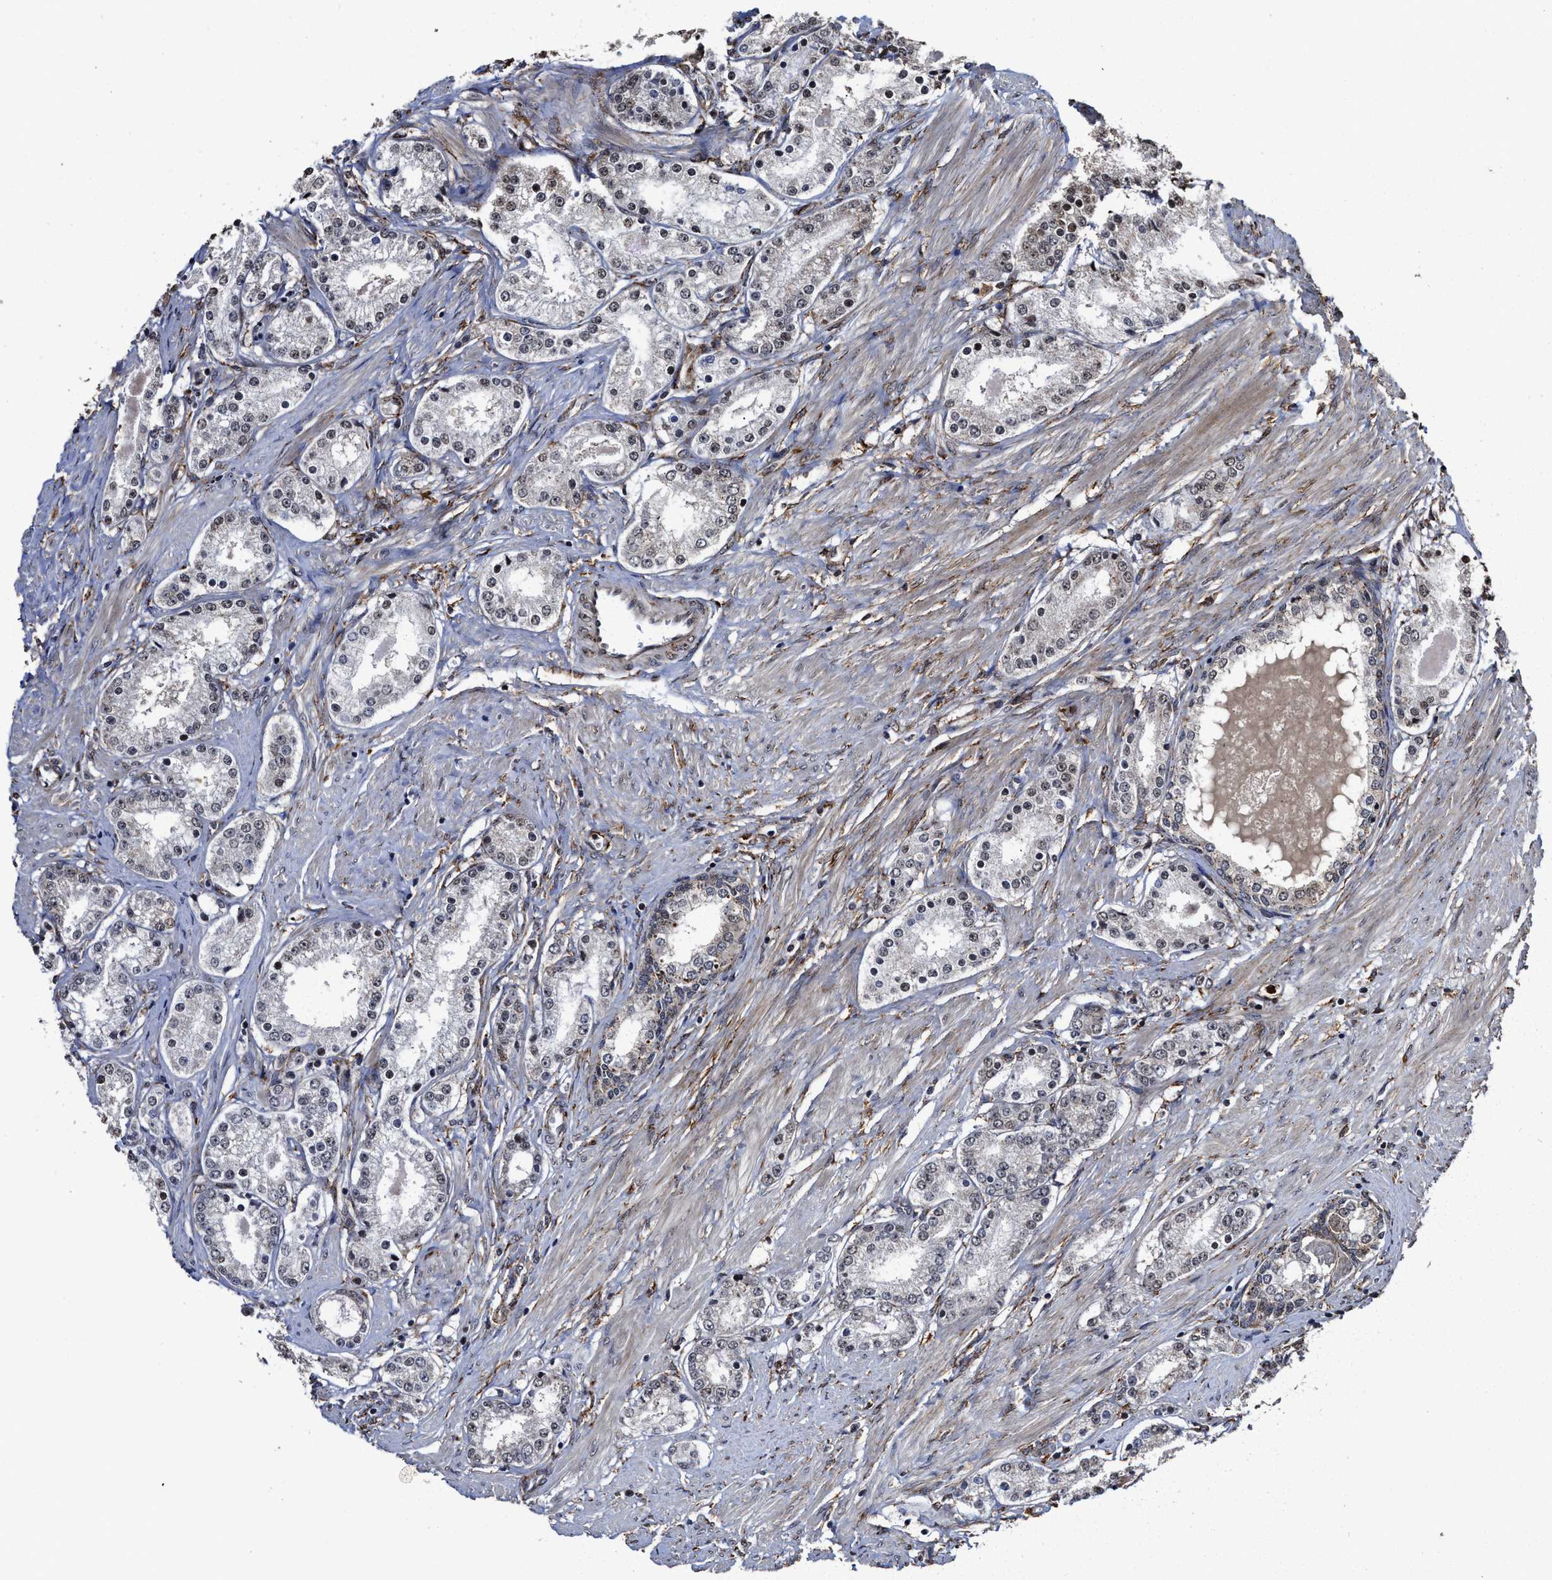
{"staining": {"intensity": "moderate", "quantity": "25%-75%", "location": "nuclear"}, "tissue": "prostate cancer", "cell_type": "Tumor cells", "image_type": "cancer", "snomed": [{"axis": "morphology", "description": "Adenocarcinoma, Low grade"}, {"axis": "topography", "description": "Prostate"}], "caption": "Human prostate cancer stained for a protein (brown) displays moderate nuclear positive staining in about 25%-75% of tumor cells.", "gene": "SEPTIN2", "patient": {"sex": "male", "age": 63}}